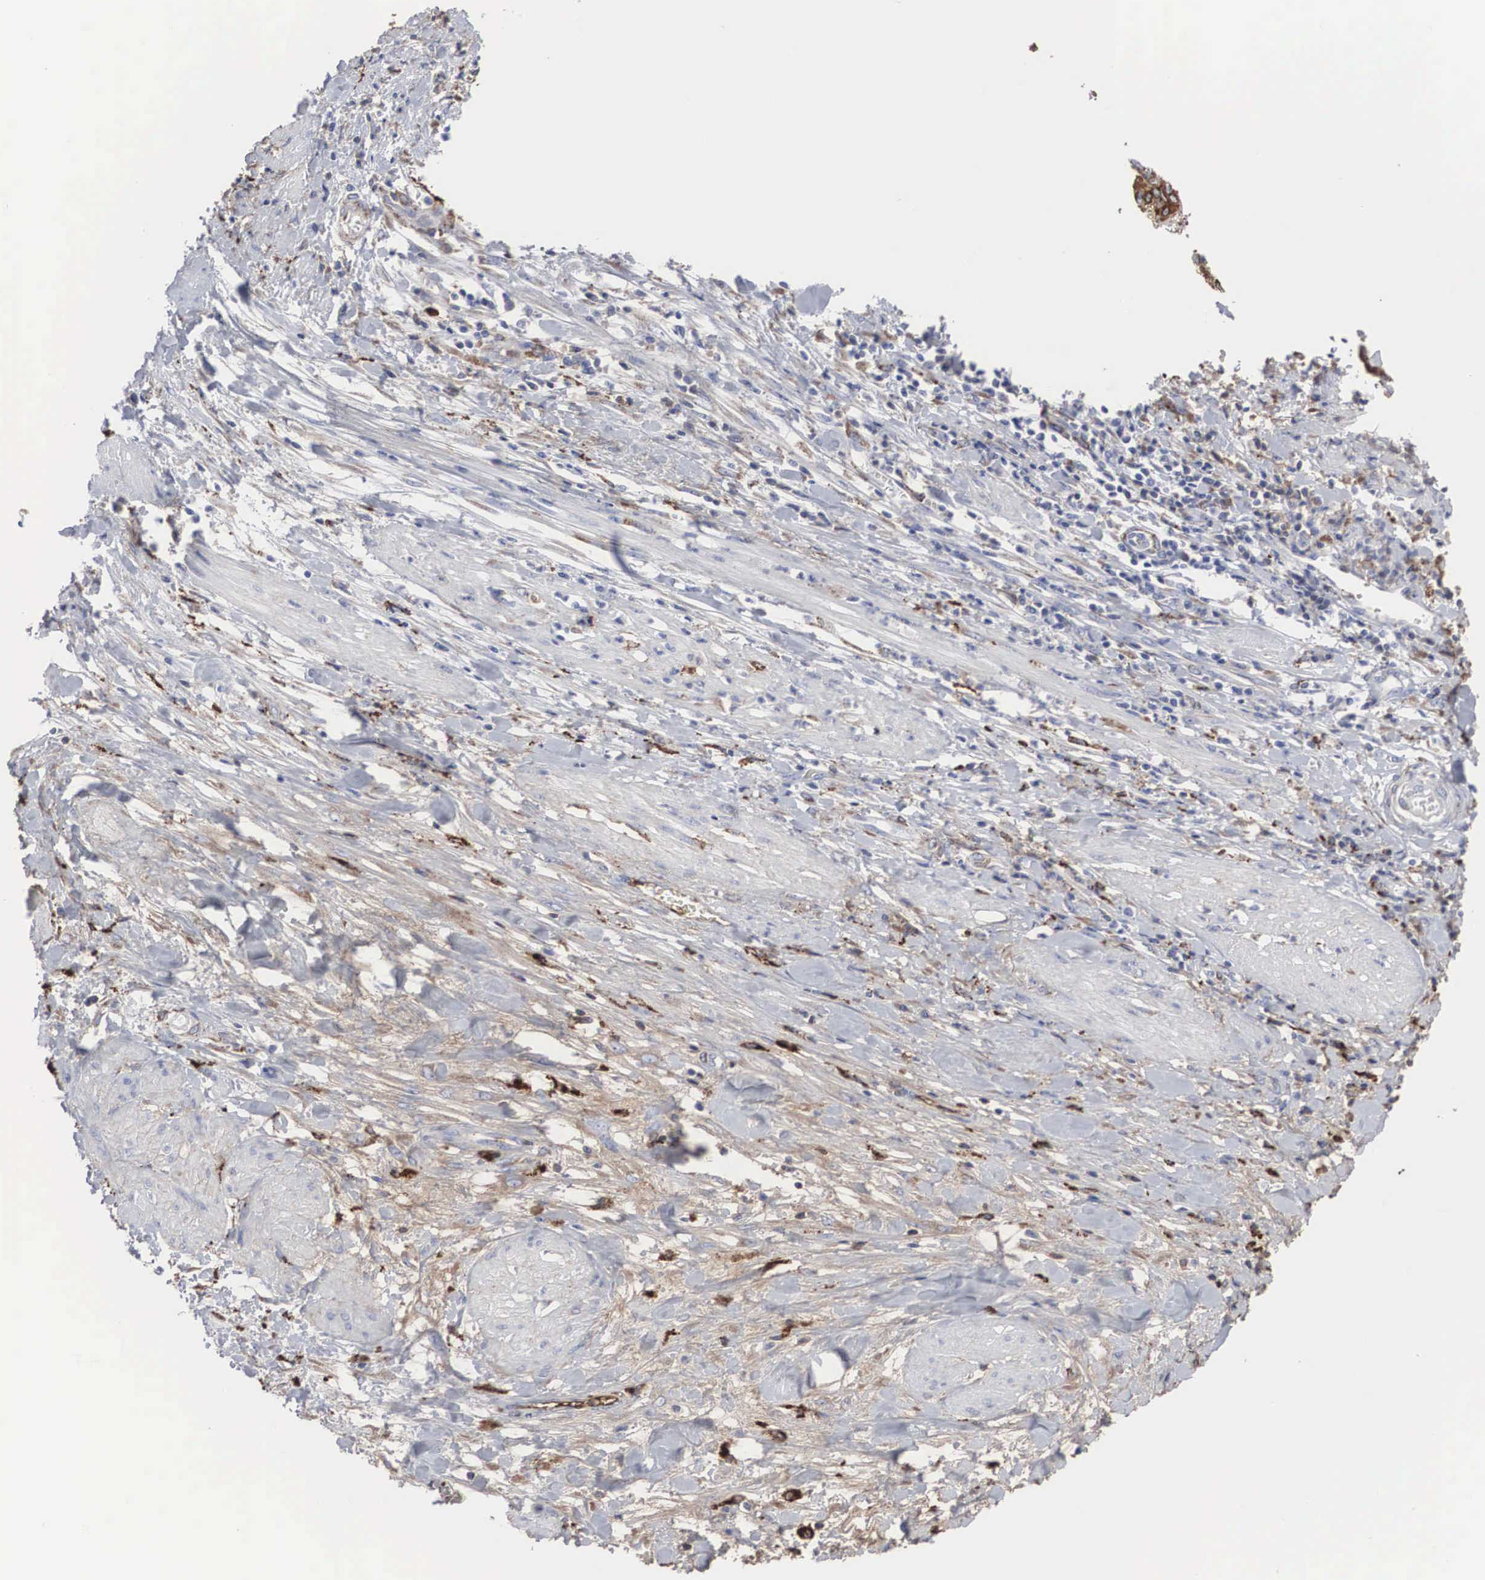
{"staining": {"intensity": "weak", "quantity": "25%-75%", "location": "cytoplasmic/membranous"}, "tissue": "cervical cancer", "cell_type": "Tumor cells", "image_type": "cancer", "snomed": [{"axis": "morphology", "description": "Squamous cell carcinoma, NOS"}, {"axis": "topography", "description": "Cervix"}], "caption": "Brown immunohistochemical staining in human squamous cell carcinoma (cervical) shows weak cytoplasmic/membranous staining in approximately 25%-75% of tumor cells.", "gene": "LGALS3BP", "patient": {"sex": "female", "age": 41}}